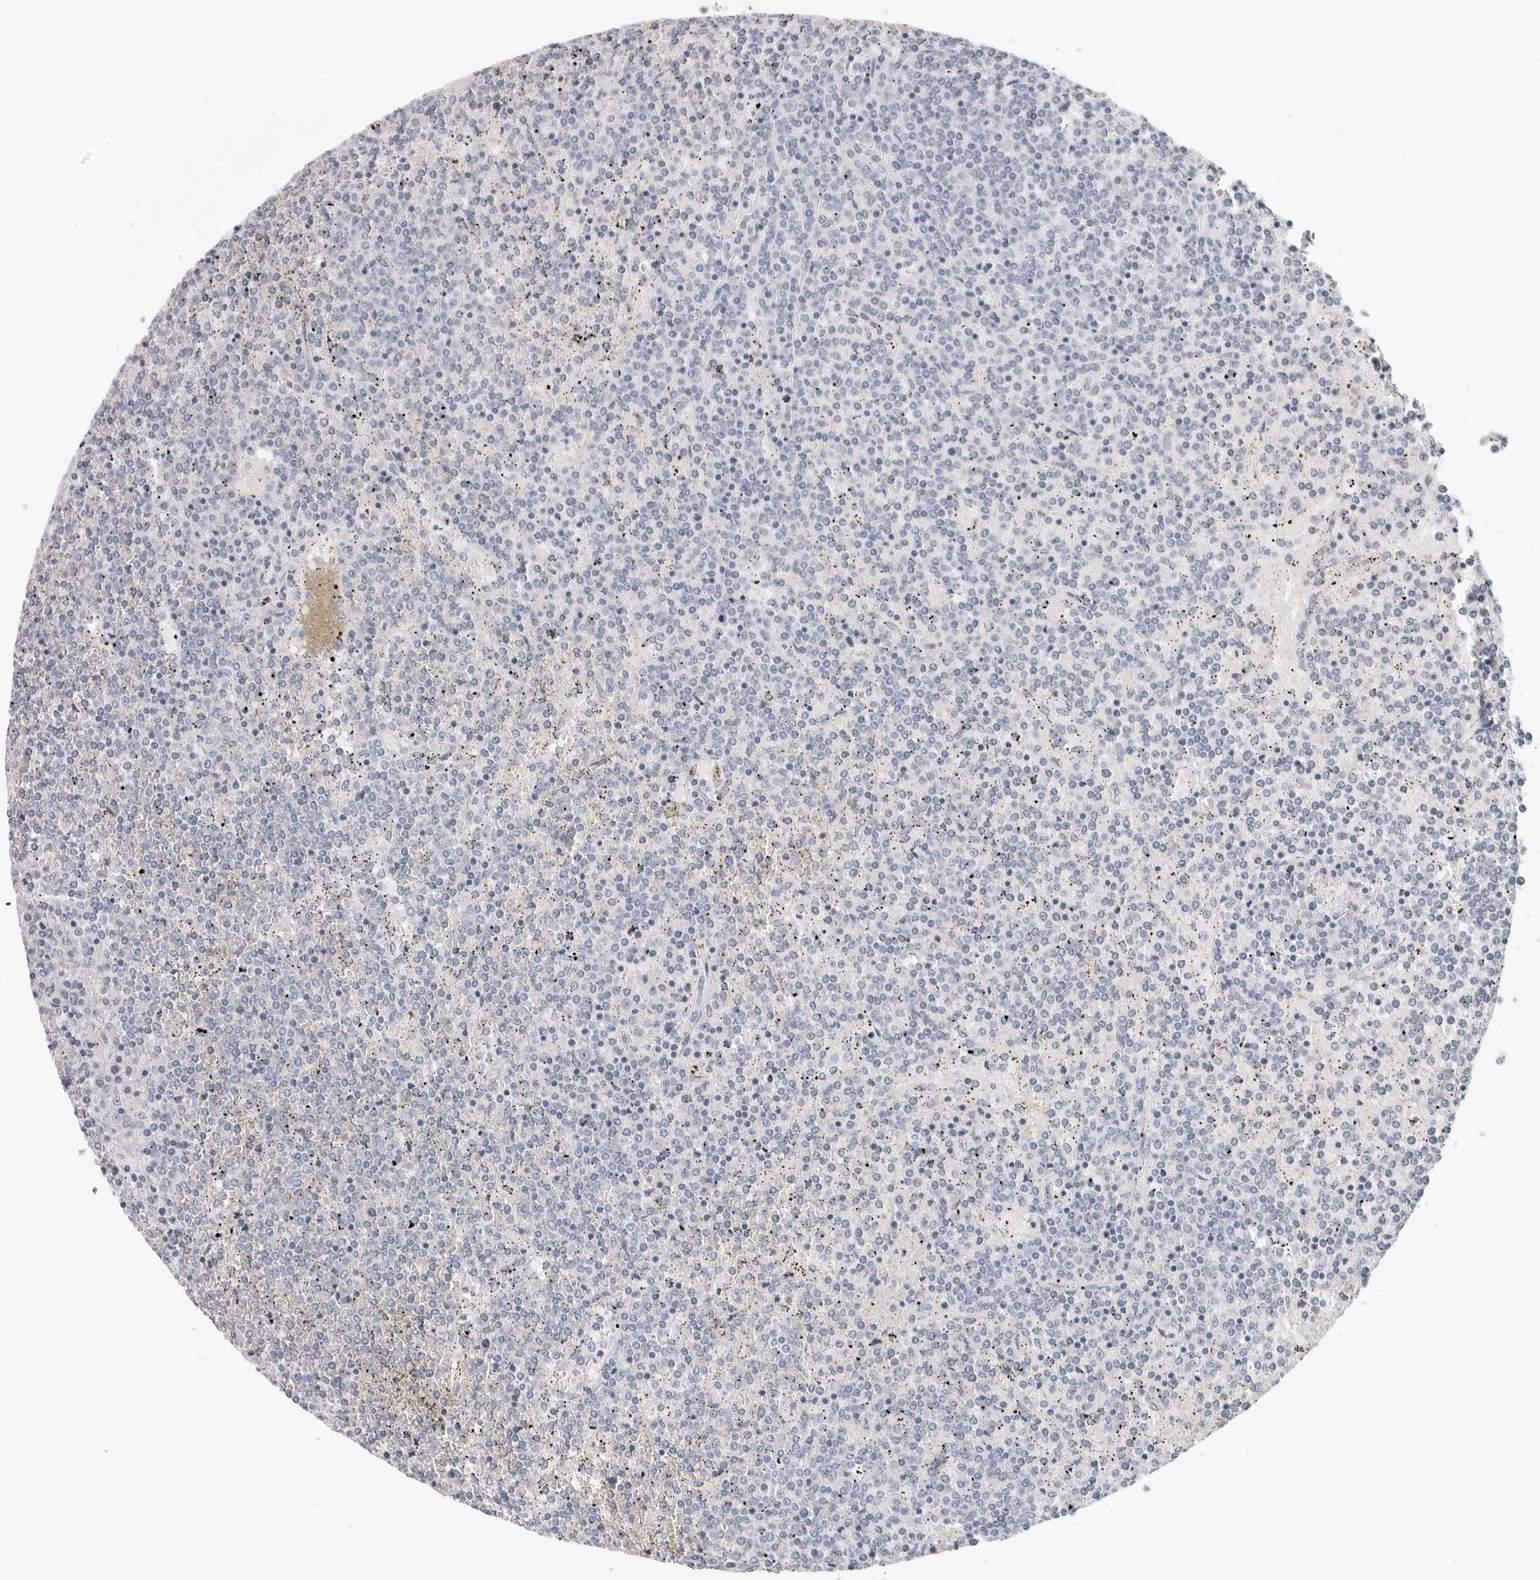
{"staining": {"intensity": "negative", "quantity": "none", "location": "none"}, "tissue": "lymphoma", "cell_type": "Tumor cells", "image_type": "cancer", "snomed": [{"axis": "morphology", "description": "Malignant lymphoma, non-Hodgkin's type, Low grade"}, {"axis": "topography", "description": "Spleen"}], "caption": "IHC photomicrograph of neoplastic tissue: lymphoma stained with DAB shows no significant protein expression in tumor cells.", "gene": "AGMAT", "patient": {"sex": "female", "age": 19}}